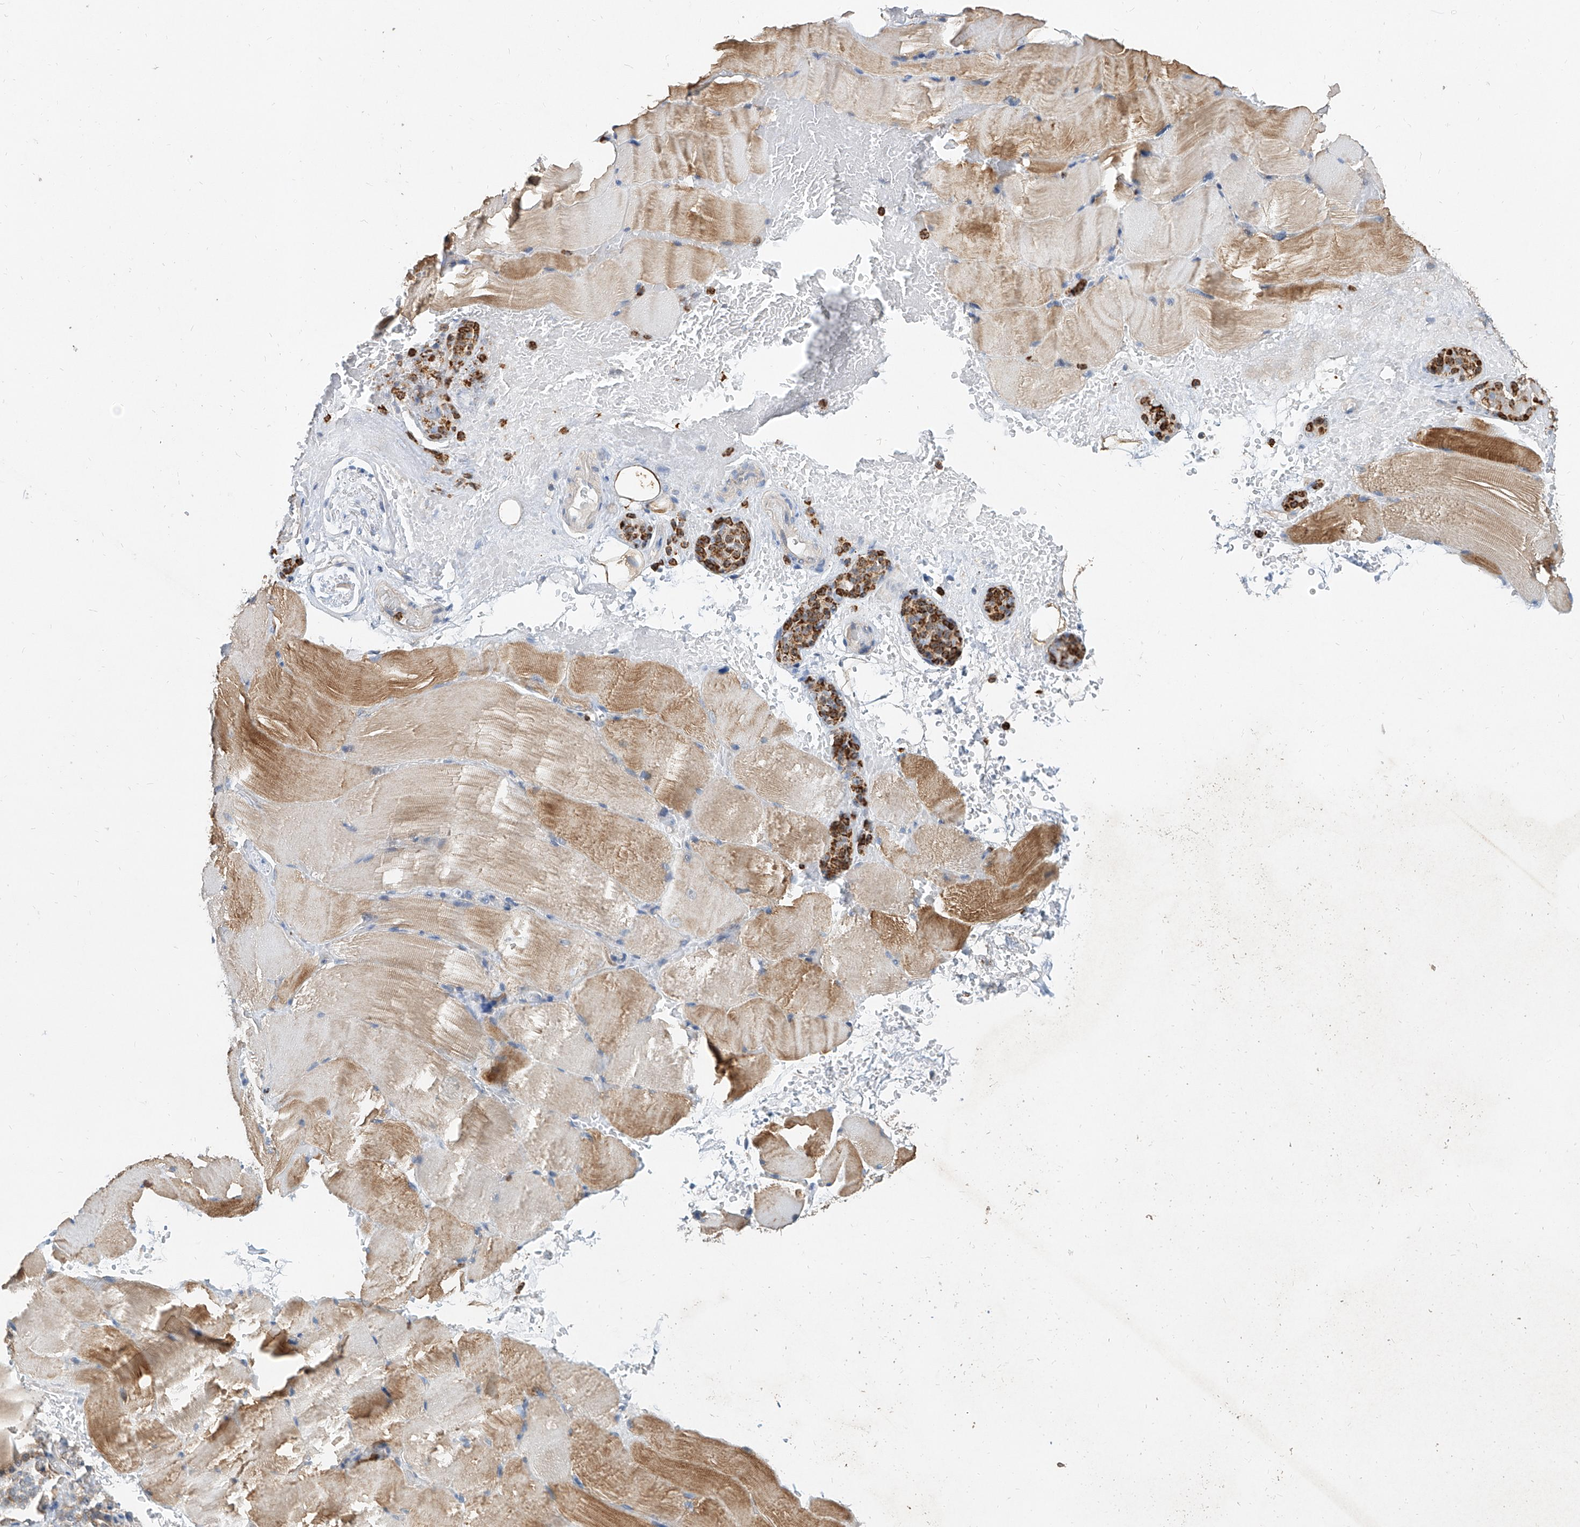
{"staining": {"intensity": "moderate", "quantity": "25%-75%", "location": "cytoplasmic/membranous"}, "tissue": "skeletal muscle", "cell_type": "Myocytes", "image_type": "normal", "snomed": [{"axis": "morphology", "description": "Normal tissue, NOS"}, {"axis": "topography", "description": "Skeletal muscle"}, {"axis": "topography", "description": "Parathyroid gland"}], "caption": "Immunohistochemical staining of unremarkable skeletal muscle demonstrates 25%-75% levels of moderate cytoplasmic/membranous protein positivity in approximately 25%-75% of myocytes.", "gene": "MFSD4B", "patient": {"sex": "female", "age": 37}}